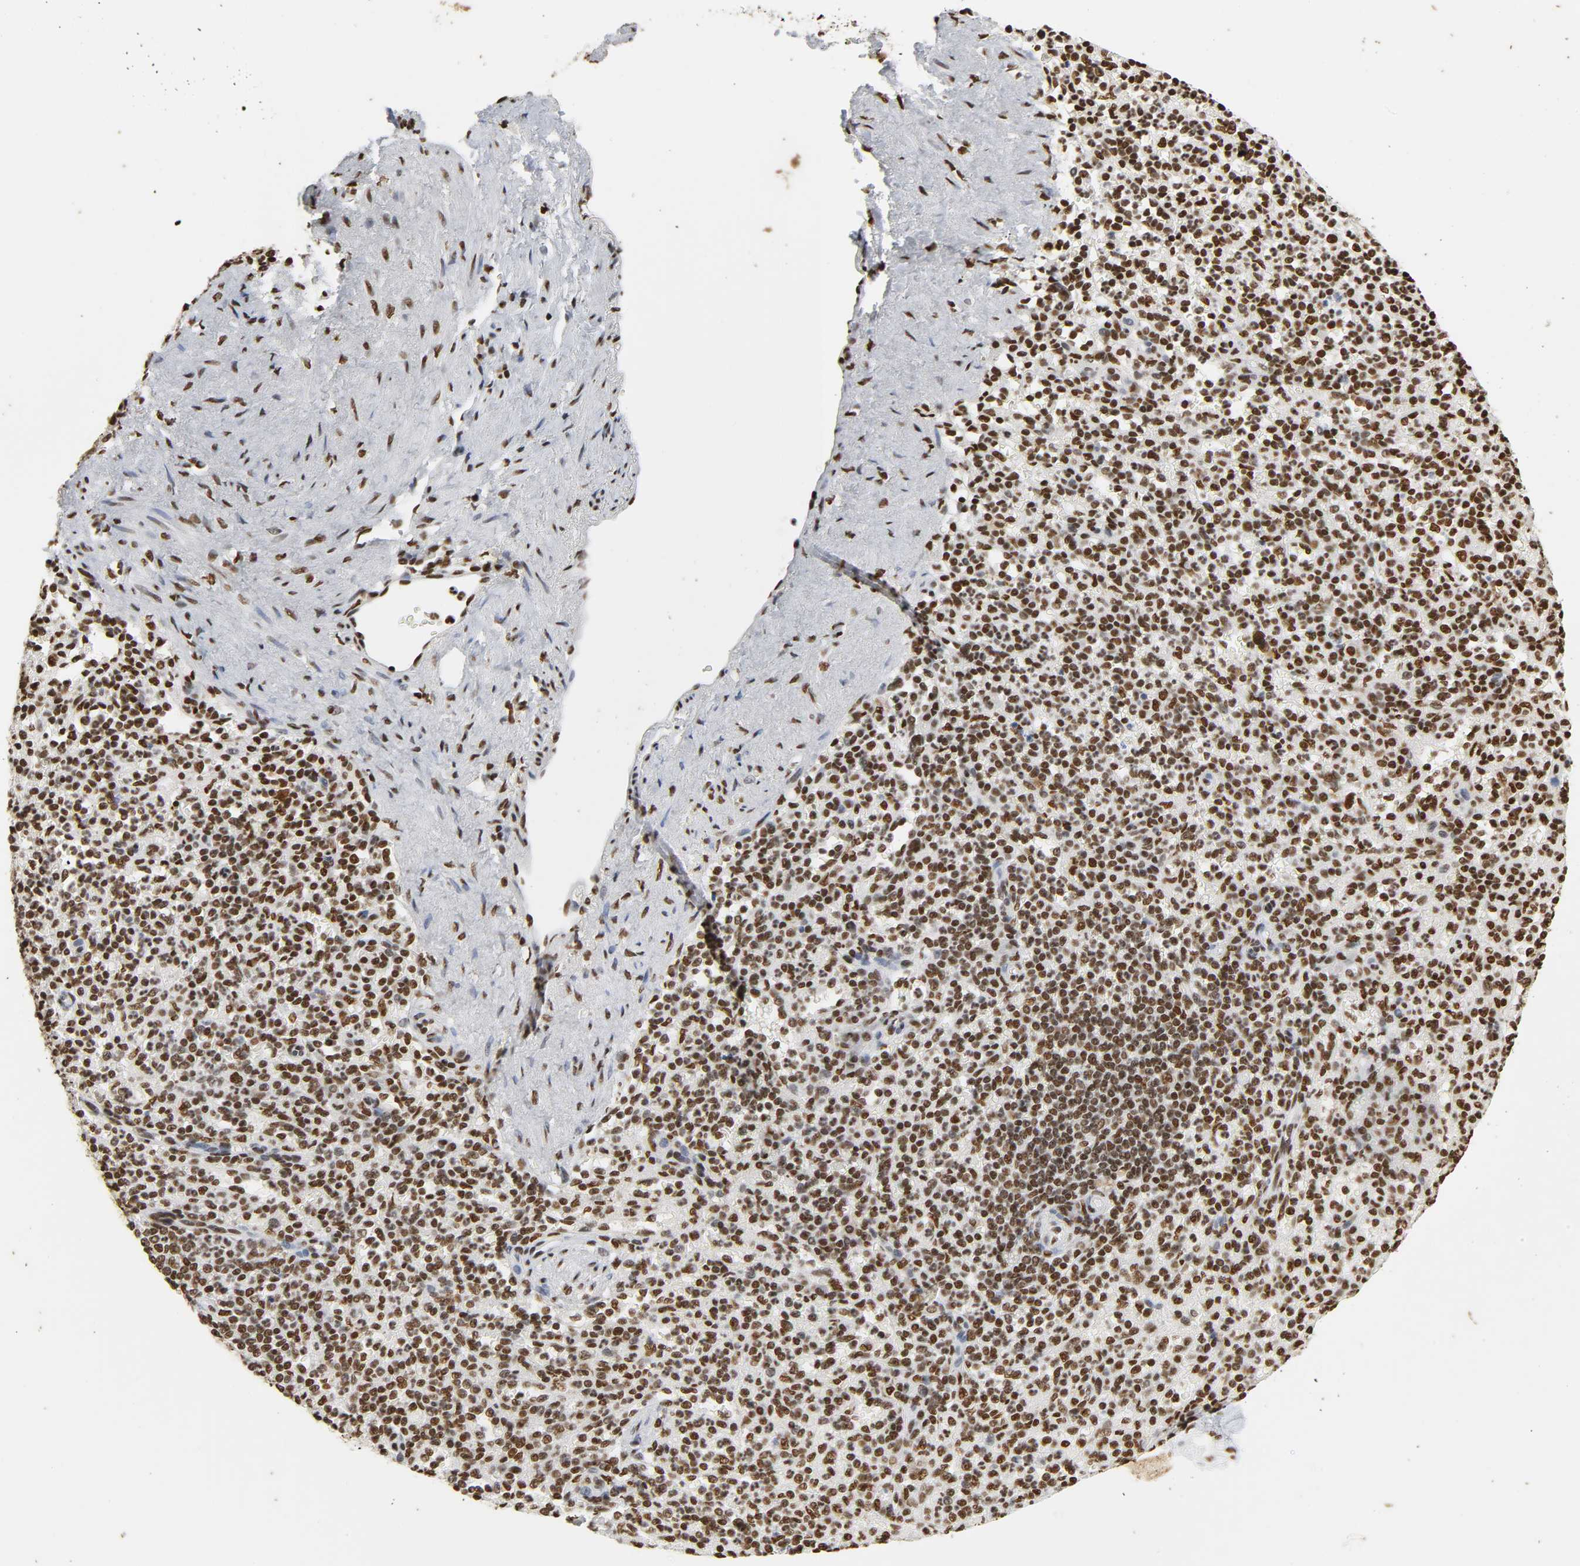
{"staining": {"intensity": "strong", "quantity": ">75%", "location": "nuclear"}, "tissue": "spleen", "cell_type": "Cells in red pulp", "image_type": "normal", "snomed": [{"axis": "morphology", "description": "Normal tissue, NOS"}, {"axis": "topography", "description": "Spleen"}], "caption": "Spleen stained with immunohistochemistry shows strong nuclear positivity in approximately >75% of cells in red pulp. (Stains: DAB in brown, nuclei in blue, Microscopy: brightfield microscopy at high magnification).", "gene": "HNRNPC", "patient": {"sex": "female", "age": 74}}